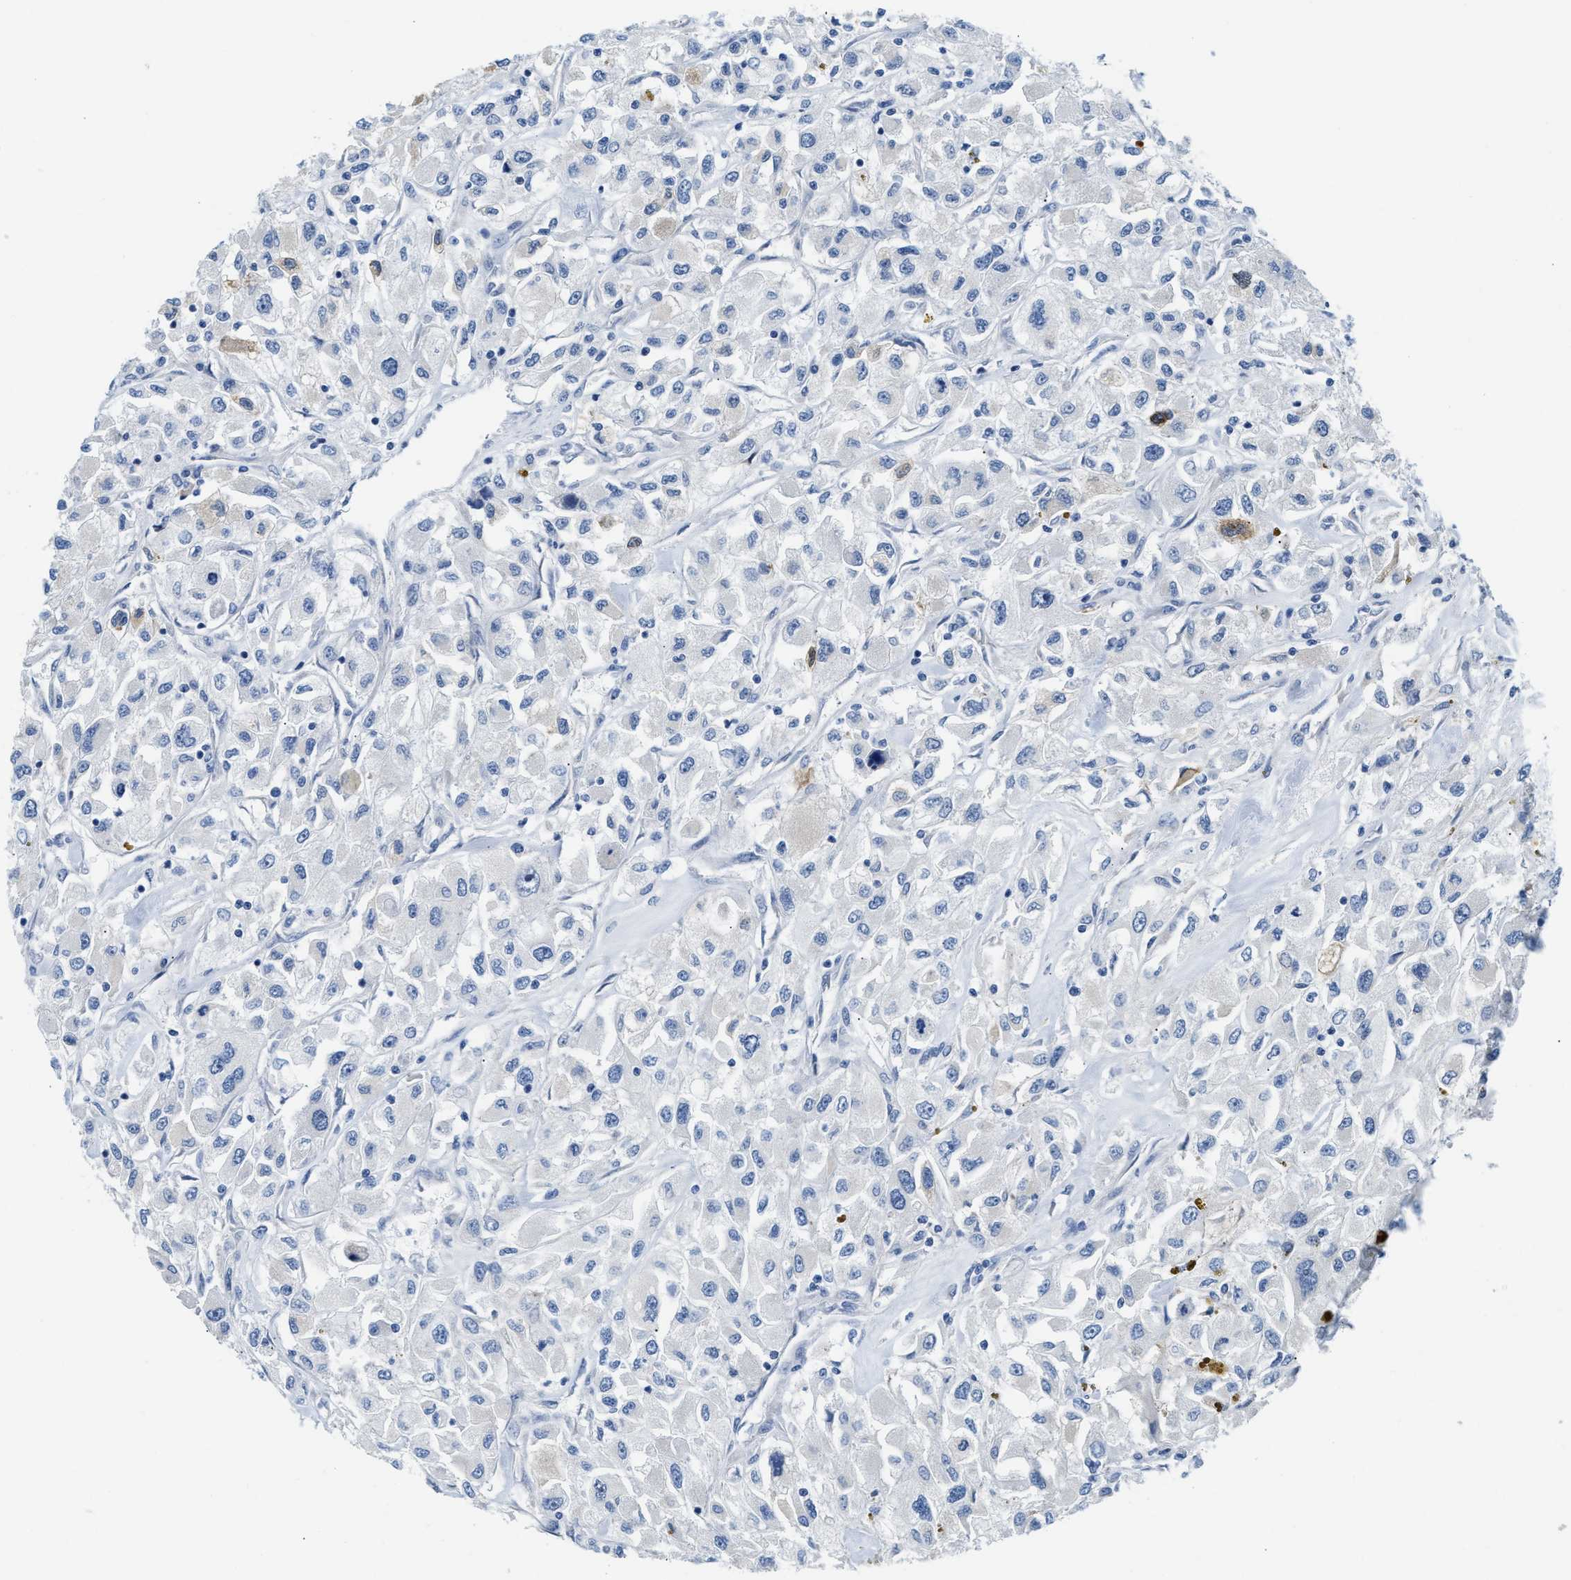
{"staining": {"intensity": "negative", "quantity": "none", "location": "none"}, "tissue": "renal cancer", "cell_type": "Tumor cells", "image_type": "cancer", "snomed": [{"axis": "morphology", "description": "Adenocarcinoma, NOS"}, {"axis": "topography", "description": "Kidney"}], "caption": "A micrograph of human adenocarcinoma (renal) is negative for staining in tumor cells.", "gene": "CLGN", "patient": {"sex": "female", "age": 52}}